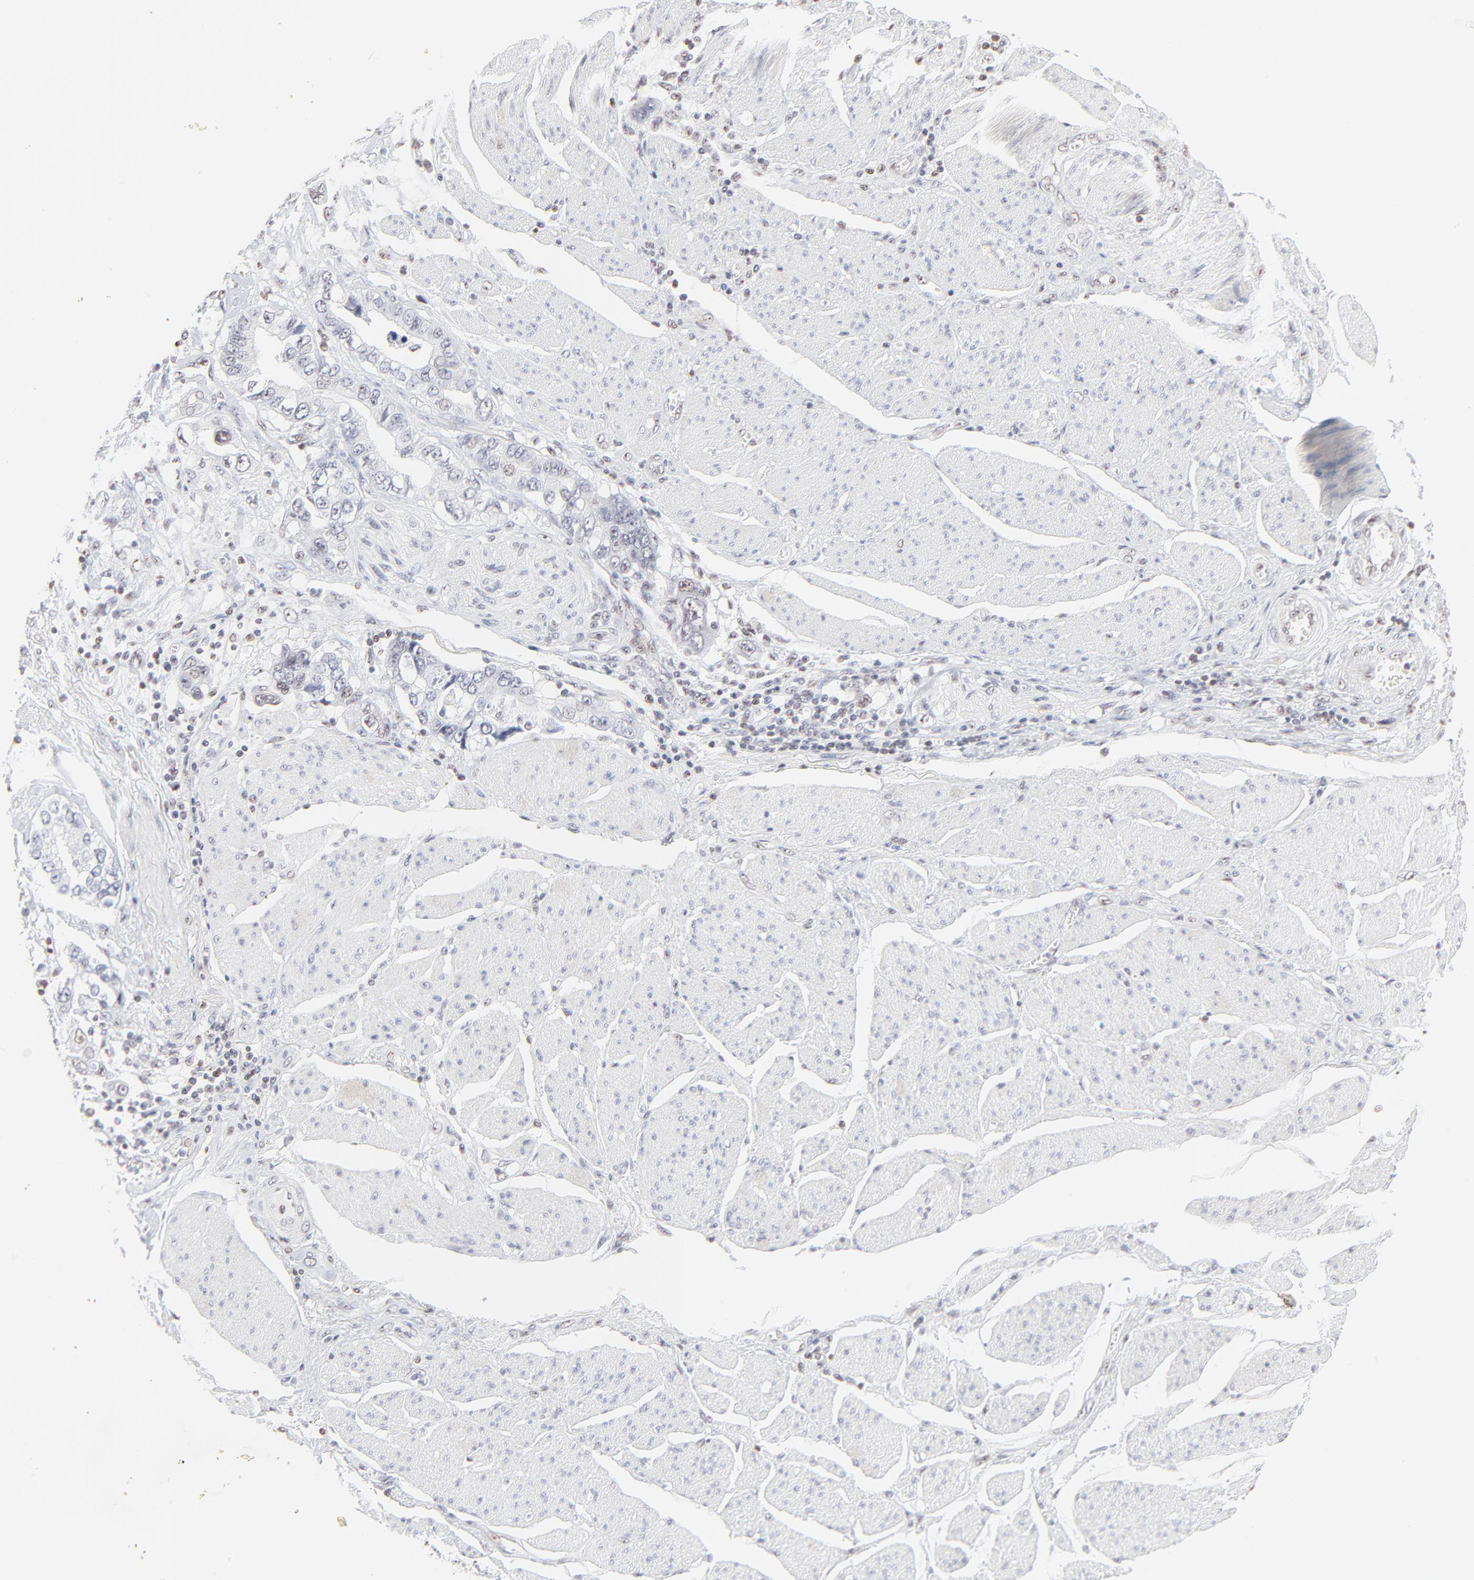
{"staining": {"intensity": "negative", "quantity": "none", "location": "none"}, "tissue": "stomach cancer", "cell_type": "Tumor cells", "image_type": "cancer", "snomed": [{"axis": "morphology", "description": "Adenocarcinoma, NOS"}, {"axis": "topography", "description": "Pancreas"}, {"axis": "topography", "description": "Stomach, upper"}], "caption": "This is an immunohistochemistry (IHC) image of human stomach cancer. There is no expression in tumor cells.", "gene": "NFIL3", "patient": {"sex": "male", "age": 77}}